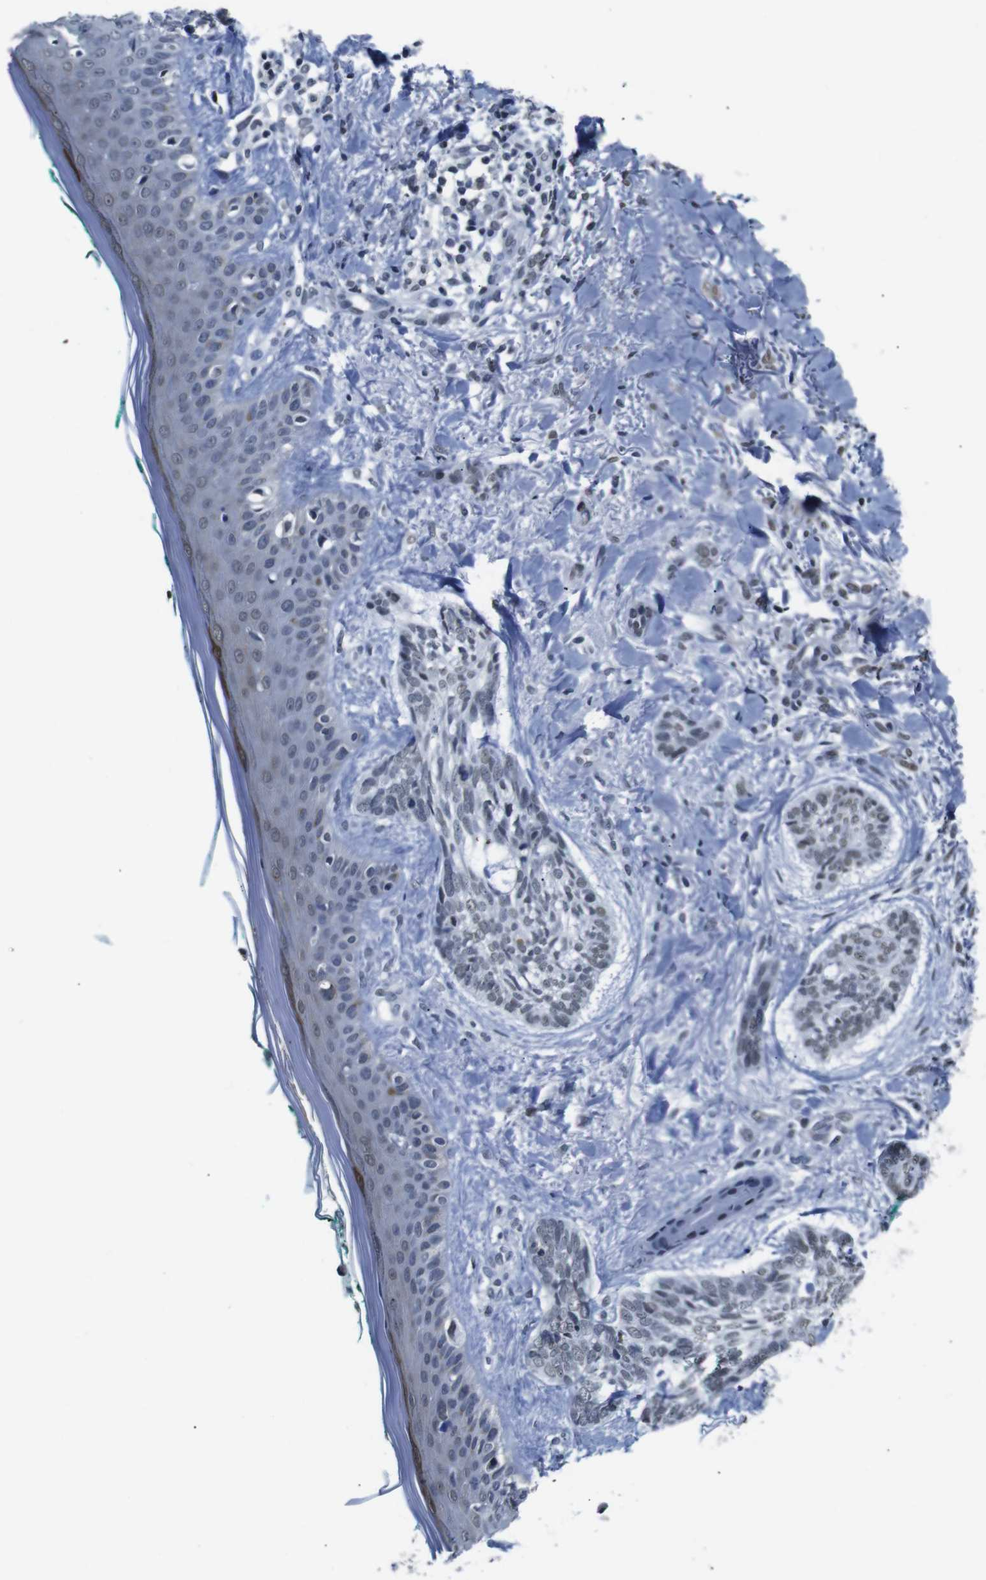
{"staining": {"intensity": "weak", "quantity": "<25%", "location": "nuclear"}, "tissue": "skin cancer", "cell_type": "Tumor cells", "image_type": "cancer", "snomed": [{"axis": "morphology", "description": "Basal cell carcinoma"}, {"axis": "topography", "description": "Skin"}], "caption": "Histopathology image shows no significant protein staining in tumor cells of skin cancer.", "gene": "ILDR2", "patient": {"sex": "male", "age": 43}}